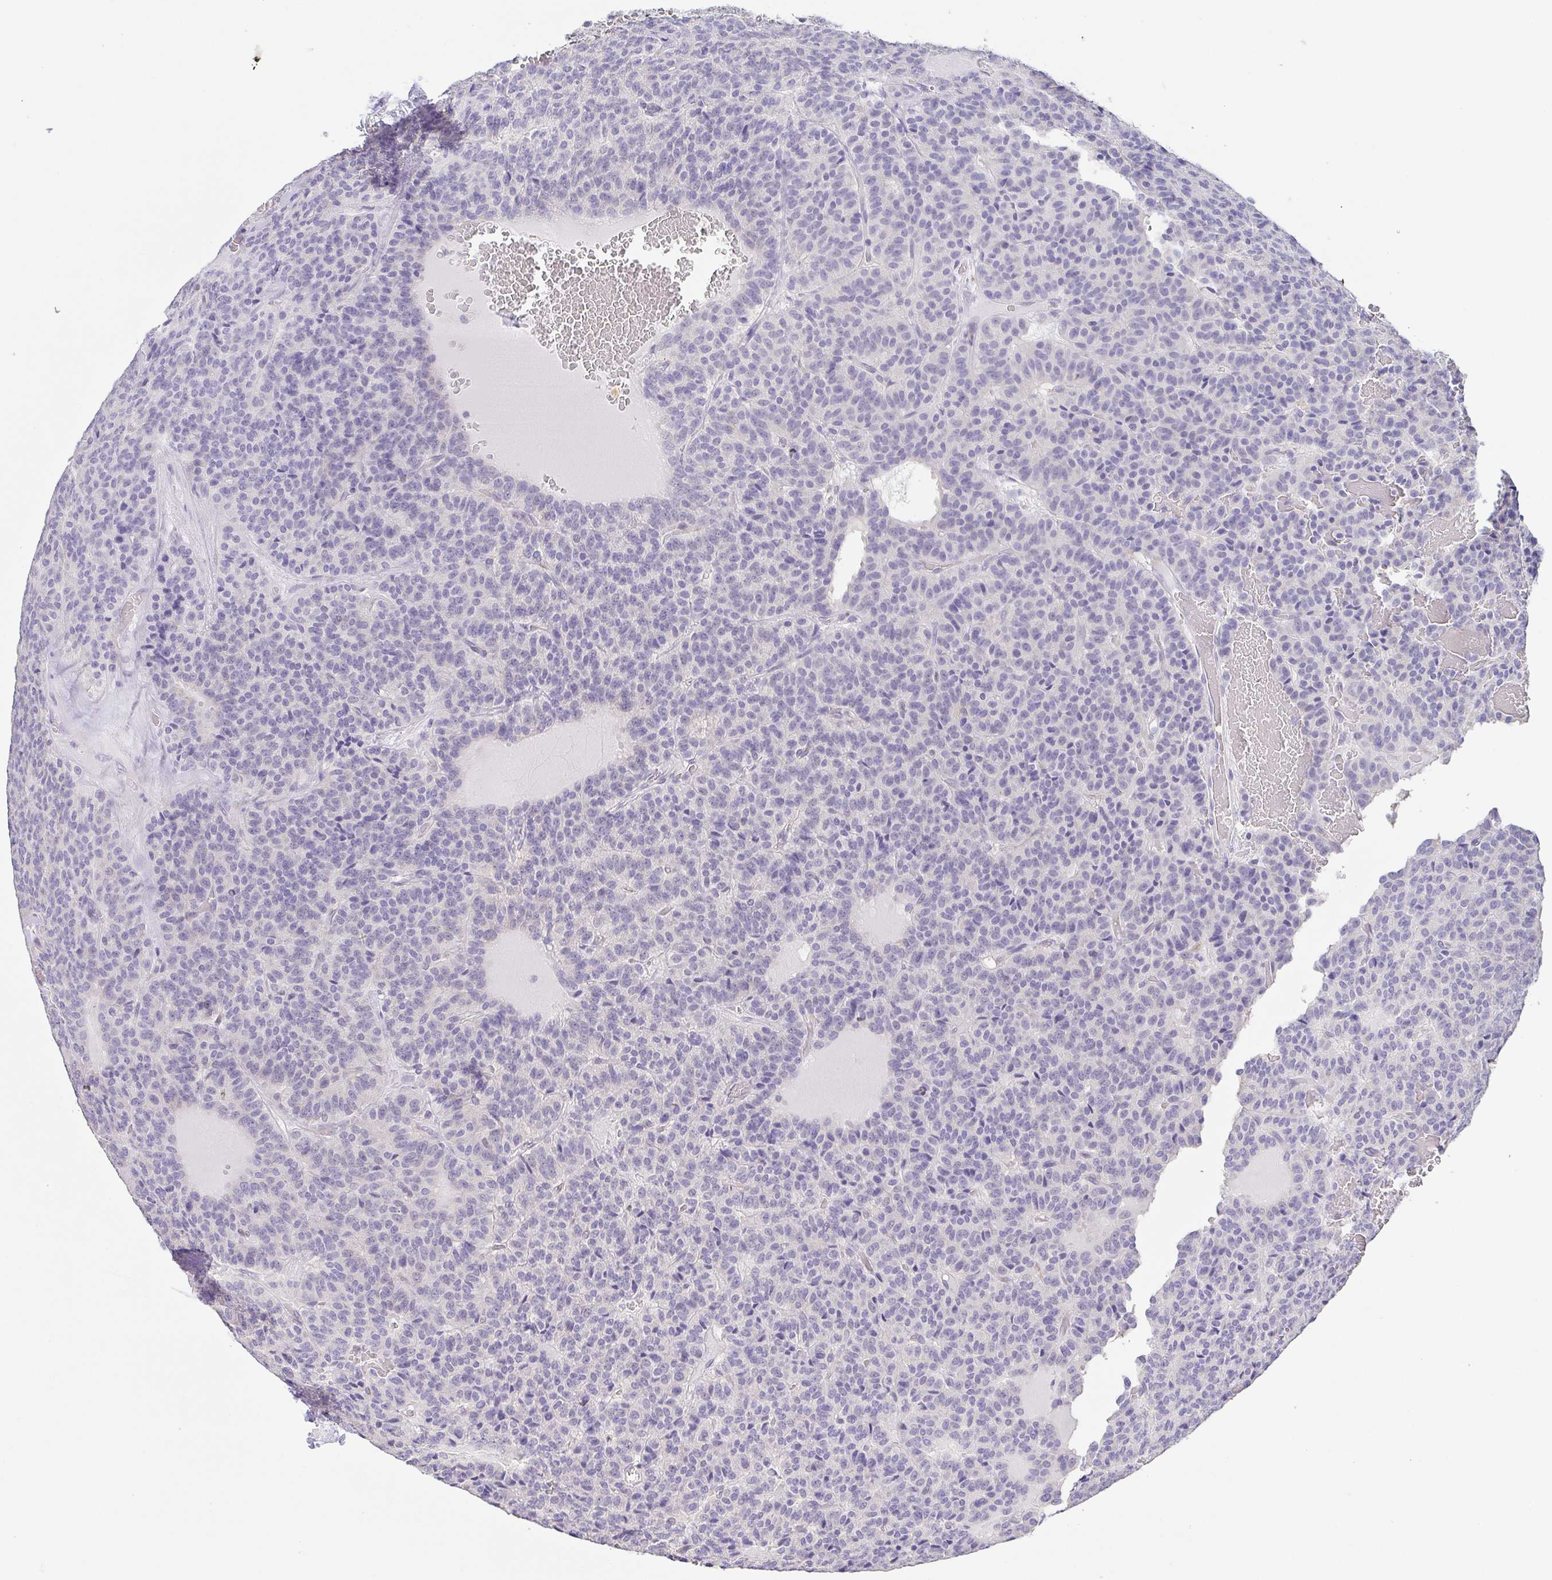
{"staining": {"intensity": "negative", "quantity": "none", "location": "none"}, "tissue": "carcinoid", "cell_type": "Tumor cells", "image_type": "cancer", "snomed": [{"axis": "morphology", "description": "Carcinoid, malignant, NOS"}, {"axis": "topography", "description": "Lung"}], "caption": "IHC of human carcinoid (malignant) displays no positivity in tumor cells.", "gene": "PKDREJ", "patient": {"sex": "male", "age": 70}}